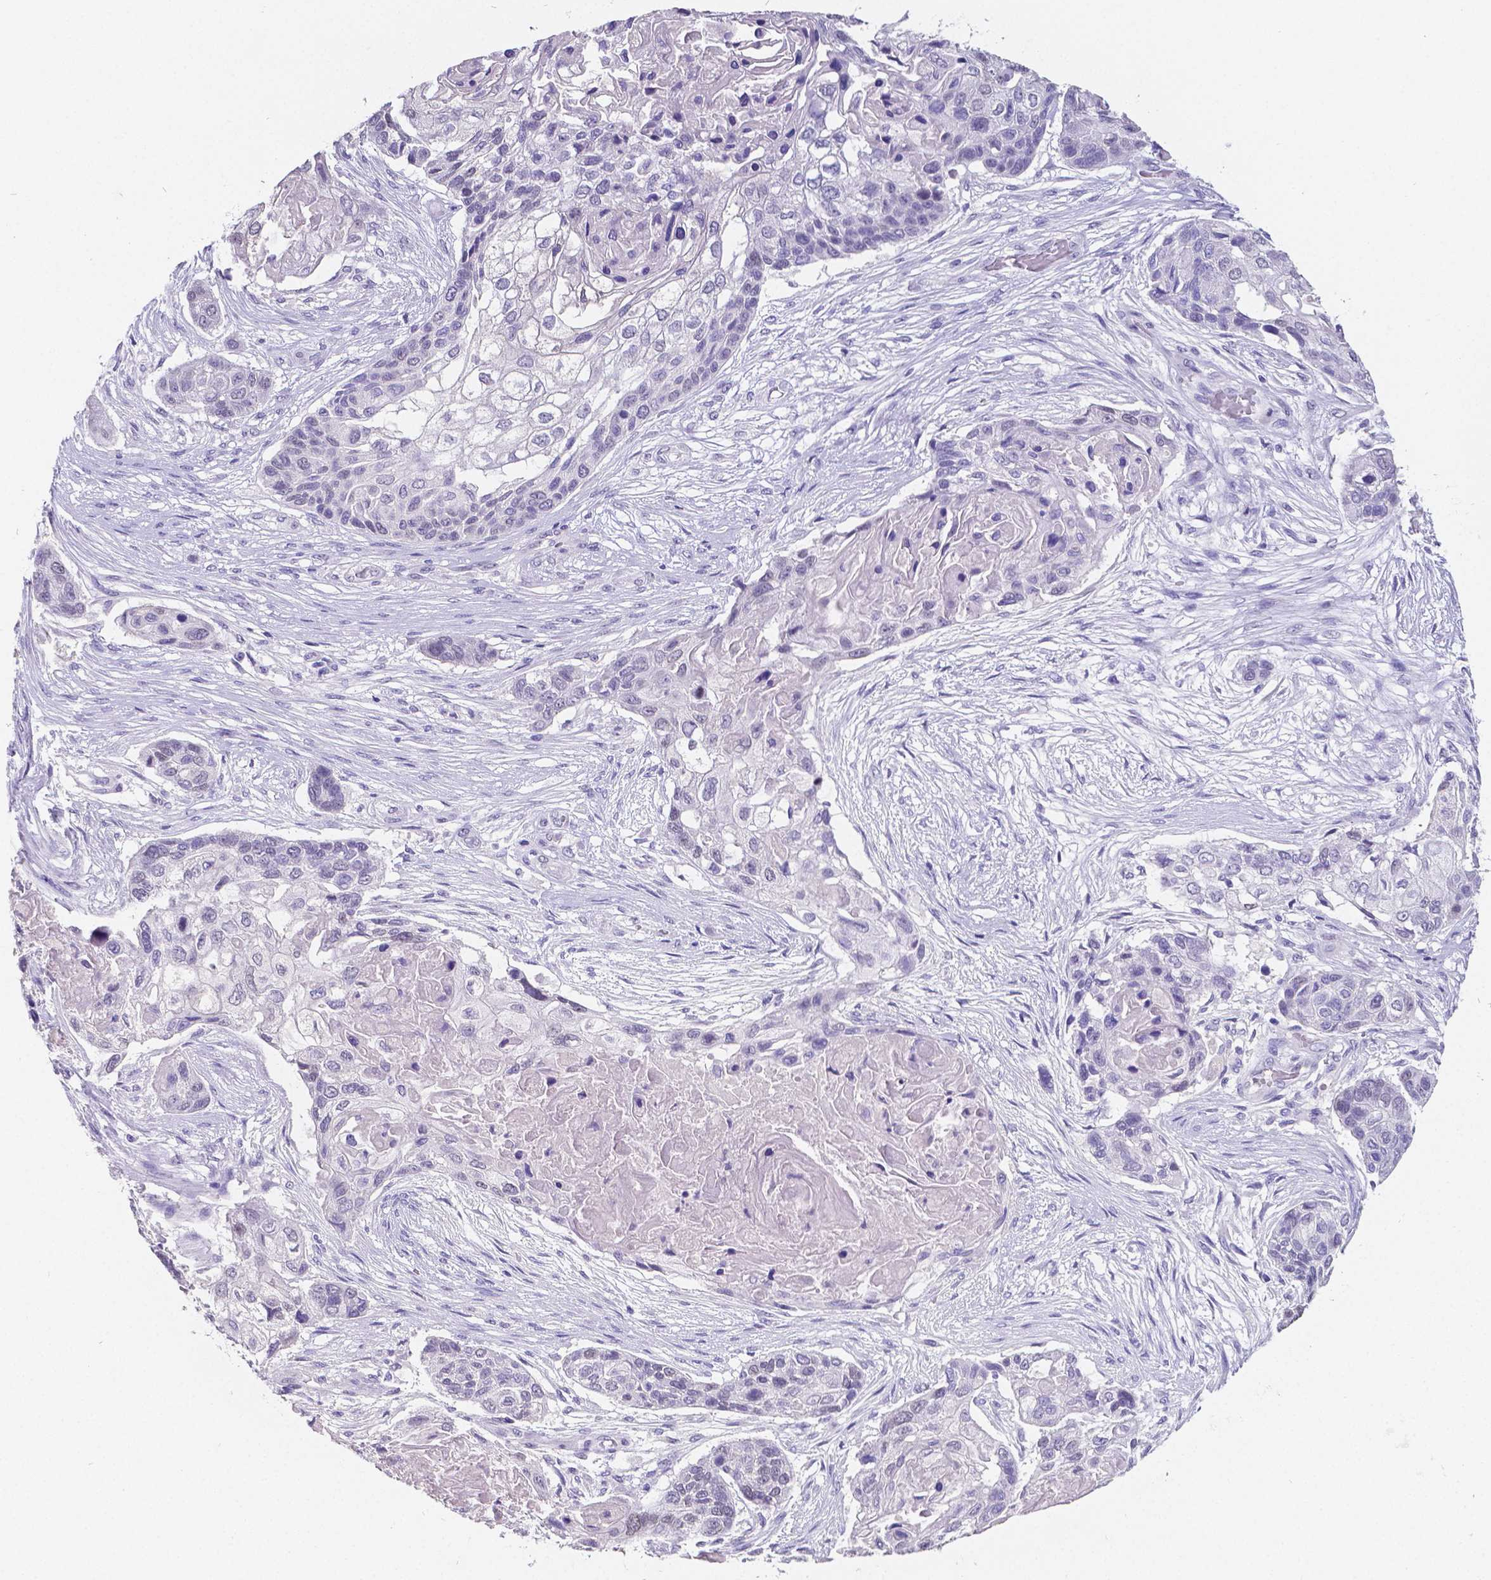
{"staining": {"intensity": "negative", "quantity": "none", "location": "none"}, "tissue": "lung cancer", "cell_type": "Tumor cells", "image_type": "cancer", "snomed": [{"axis": "morphology", "description": "Squamous cell carcinoma, NOS"}, {"axis": "topography", "description": "Lung"}], "caption": "There is no significant positivity in tumor cells of lung cancer.", "gene": "SATB2", "patient": {"sex": "male", "age": 69}}